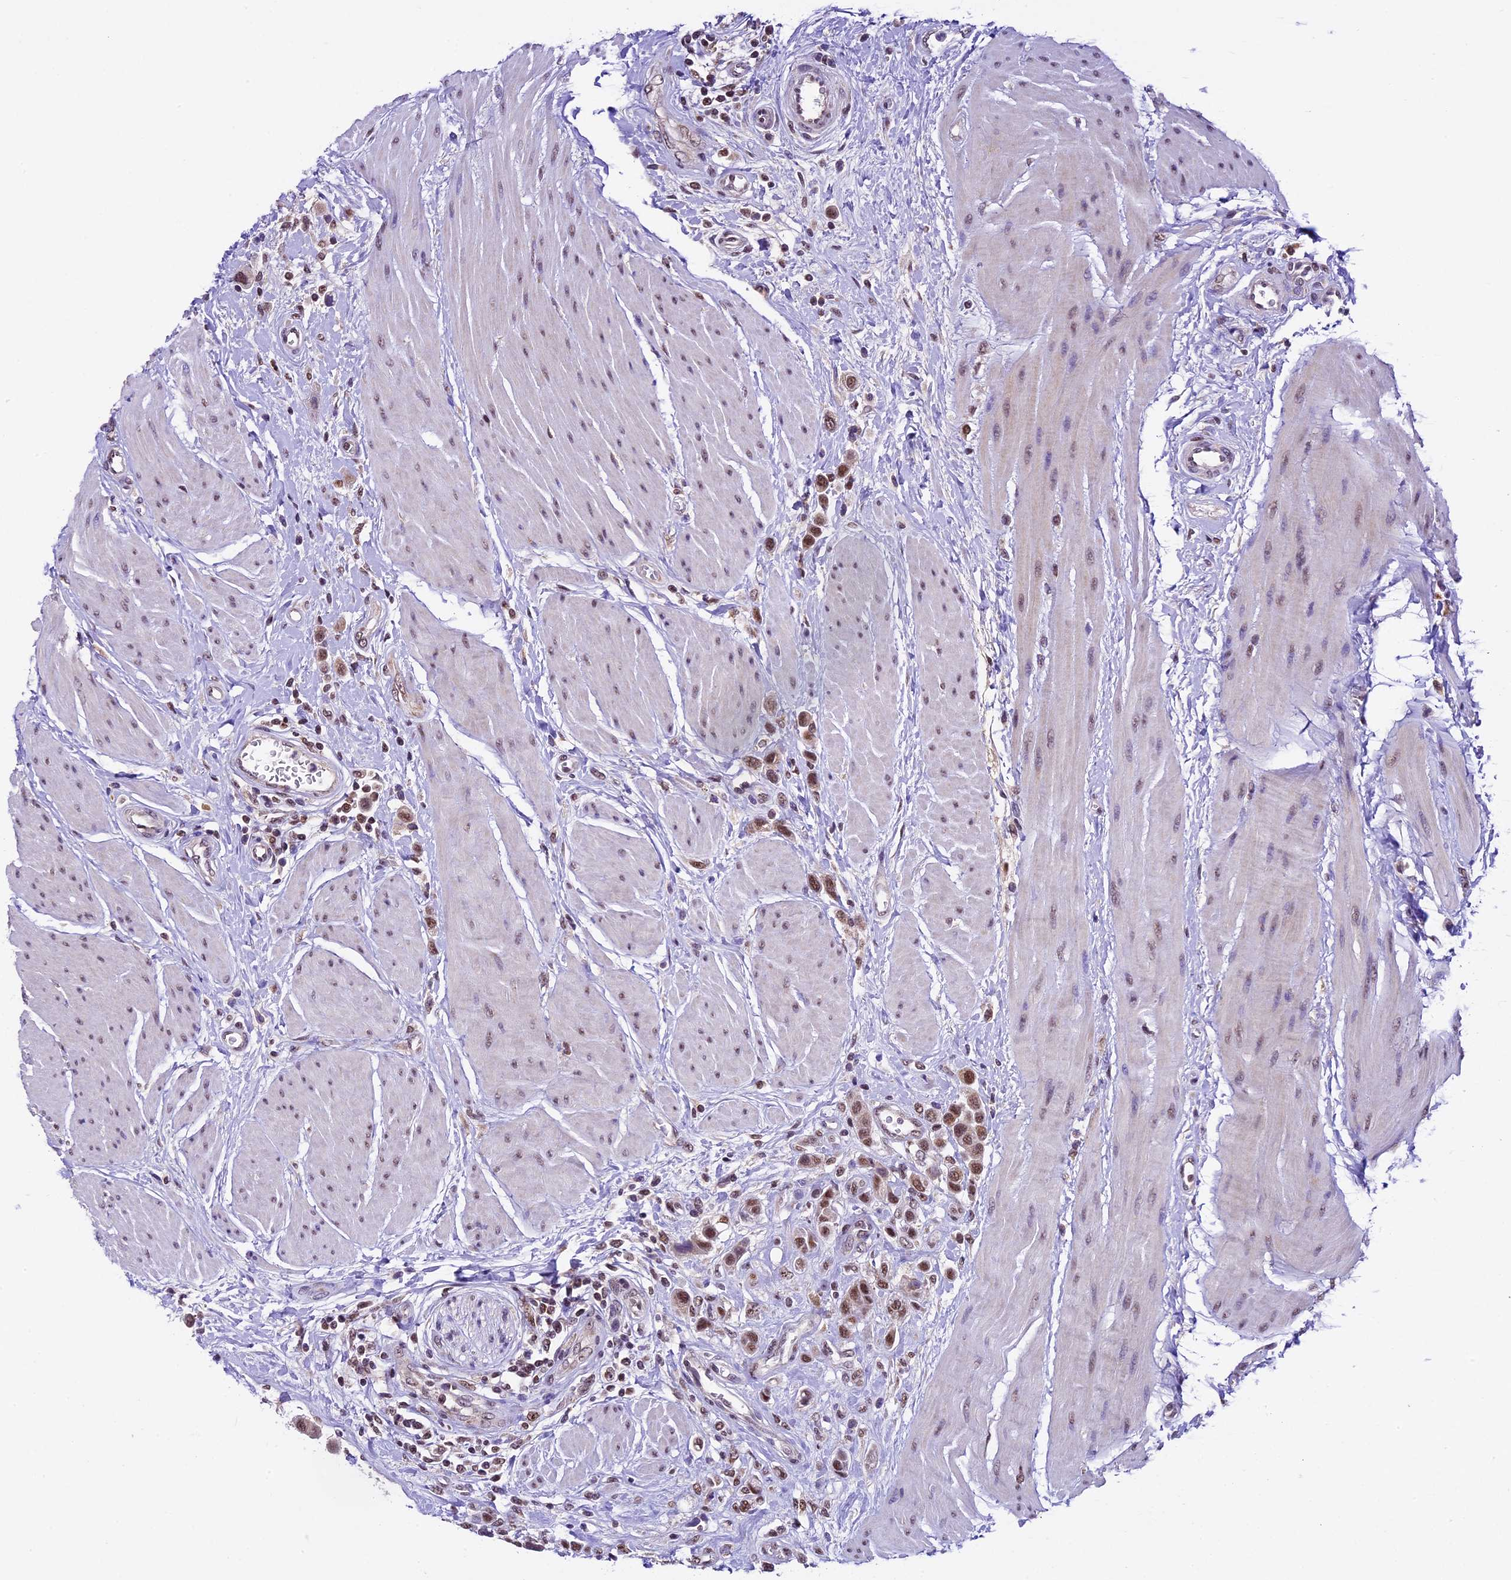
{"staining": {"intensity": "moderate", "quantity": ">75%", "location": "nuclear"}, "tissue": "urothelial cancer", "cell_type": "Tumor cells", "image_type": "cancer", "snomed": [{"axis": "morphology", "description": "Urothelial carcinoma, High grade"}, {"axis": "topography", "description": "Urinary bladder"}], "caption": "This is an image of immunohistochemistry staining of high-grade urothelial carcinoma, which shows moderate staining in the nuclear of tumor cells.", "gene": "CARS2", "patient": {"sex": "male", "age": 50}}